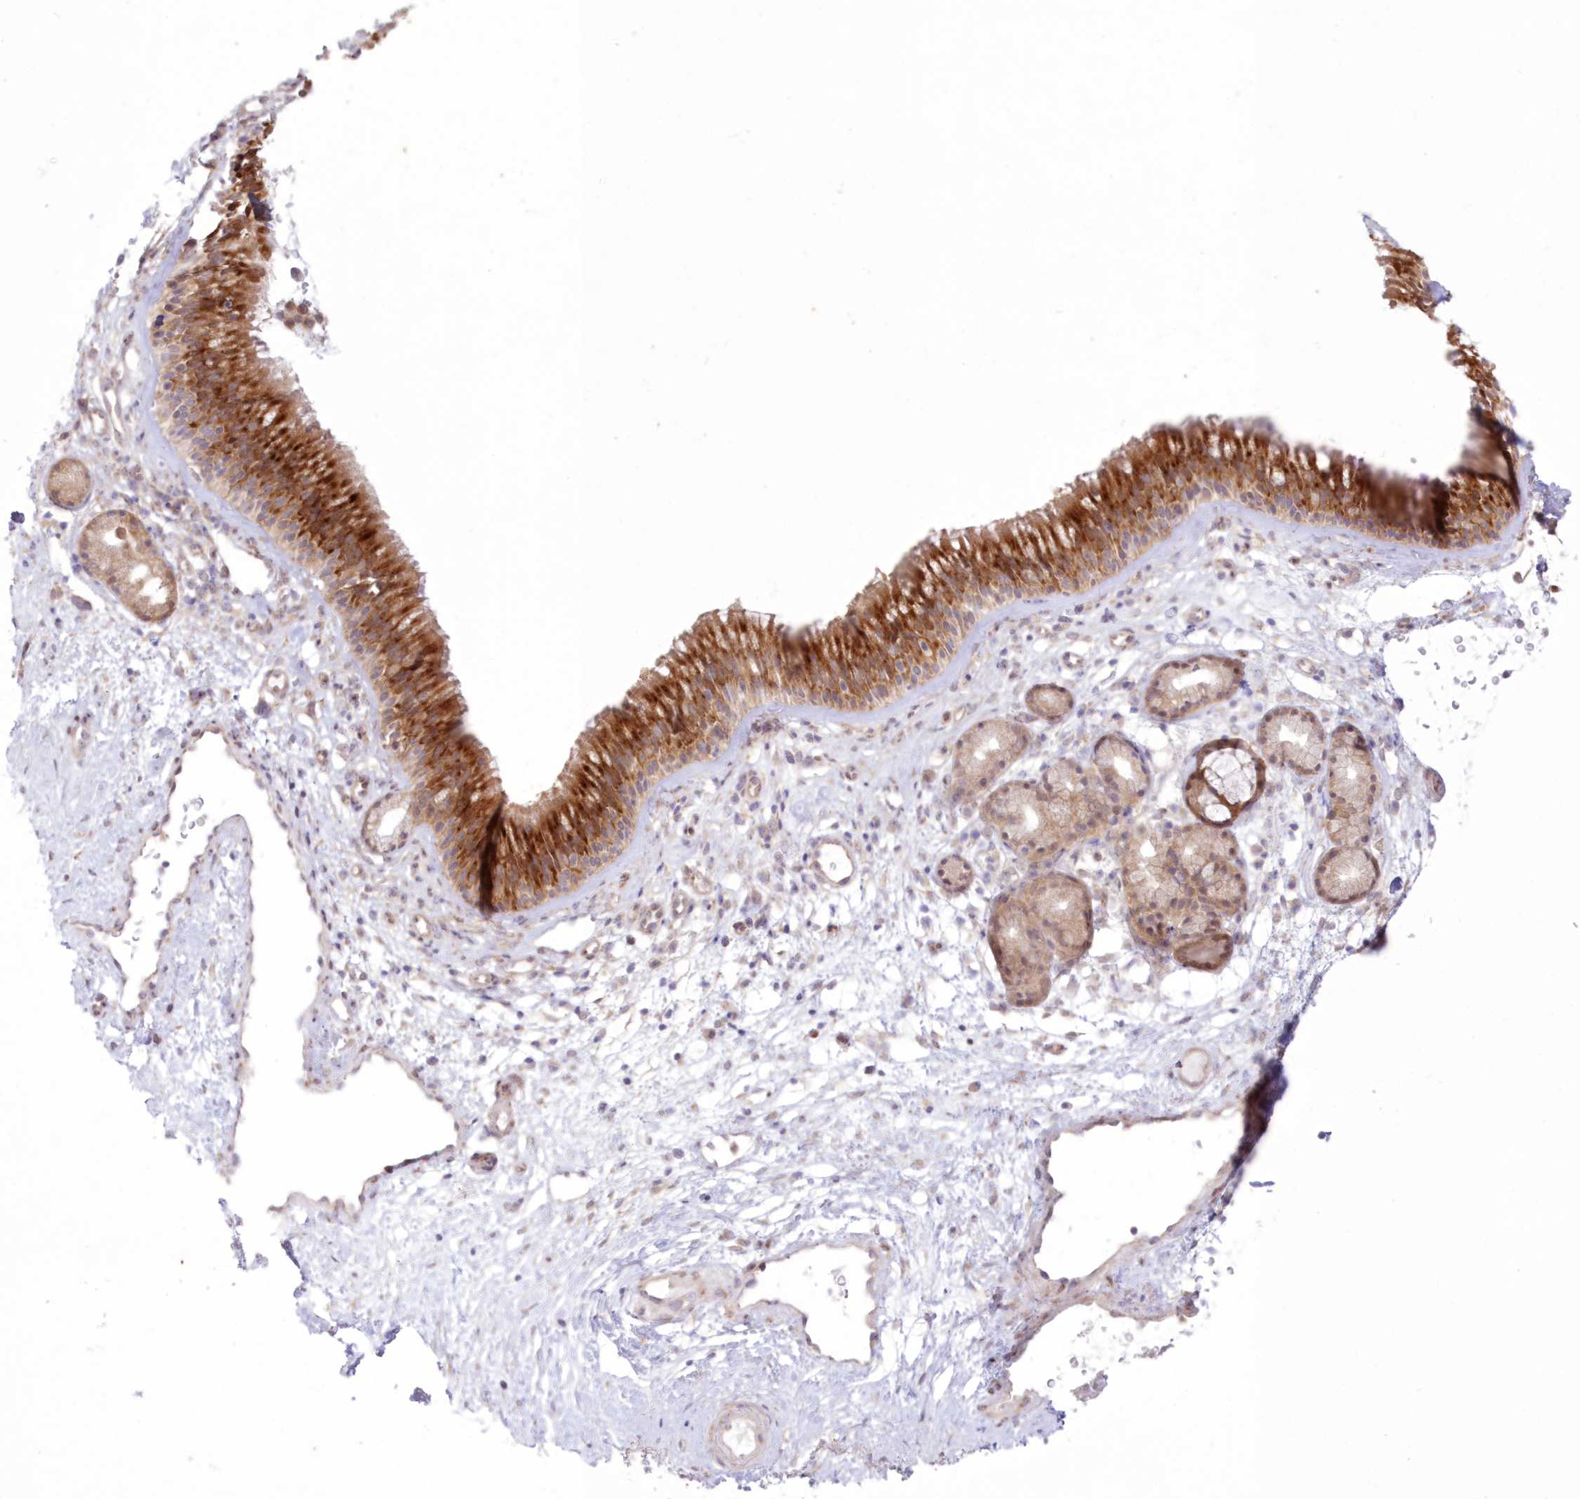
{"staining": {"intensity": "strong", "quantity": ">75%", "location": "cytoplasmic/membranous"}, "tissue": "nasopharynx", "cell_type": "Respiratory epithelial cells", "image_type": "normal", "snomed": [{"axis": "morphology", "description": "Normal tissue, NOS"}, {"axis": "morphology", "description": "Inflammation, NOS"}, {"axis": "morphology", "description": "Malignant melanoma, Metastatic site"}, {"axis": "topography", "description": "Nasopharynx"}], "caption": "Immunohistochemistry of unremarkable human nasopharynx shows high levels of strong cytoplasmic/membranous positivity in about >75% of respiratory epithelial cells.", "gene": "RNPEP", "patient": {"sex": "male", "age": 70}}